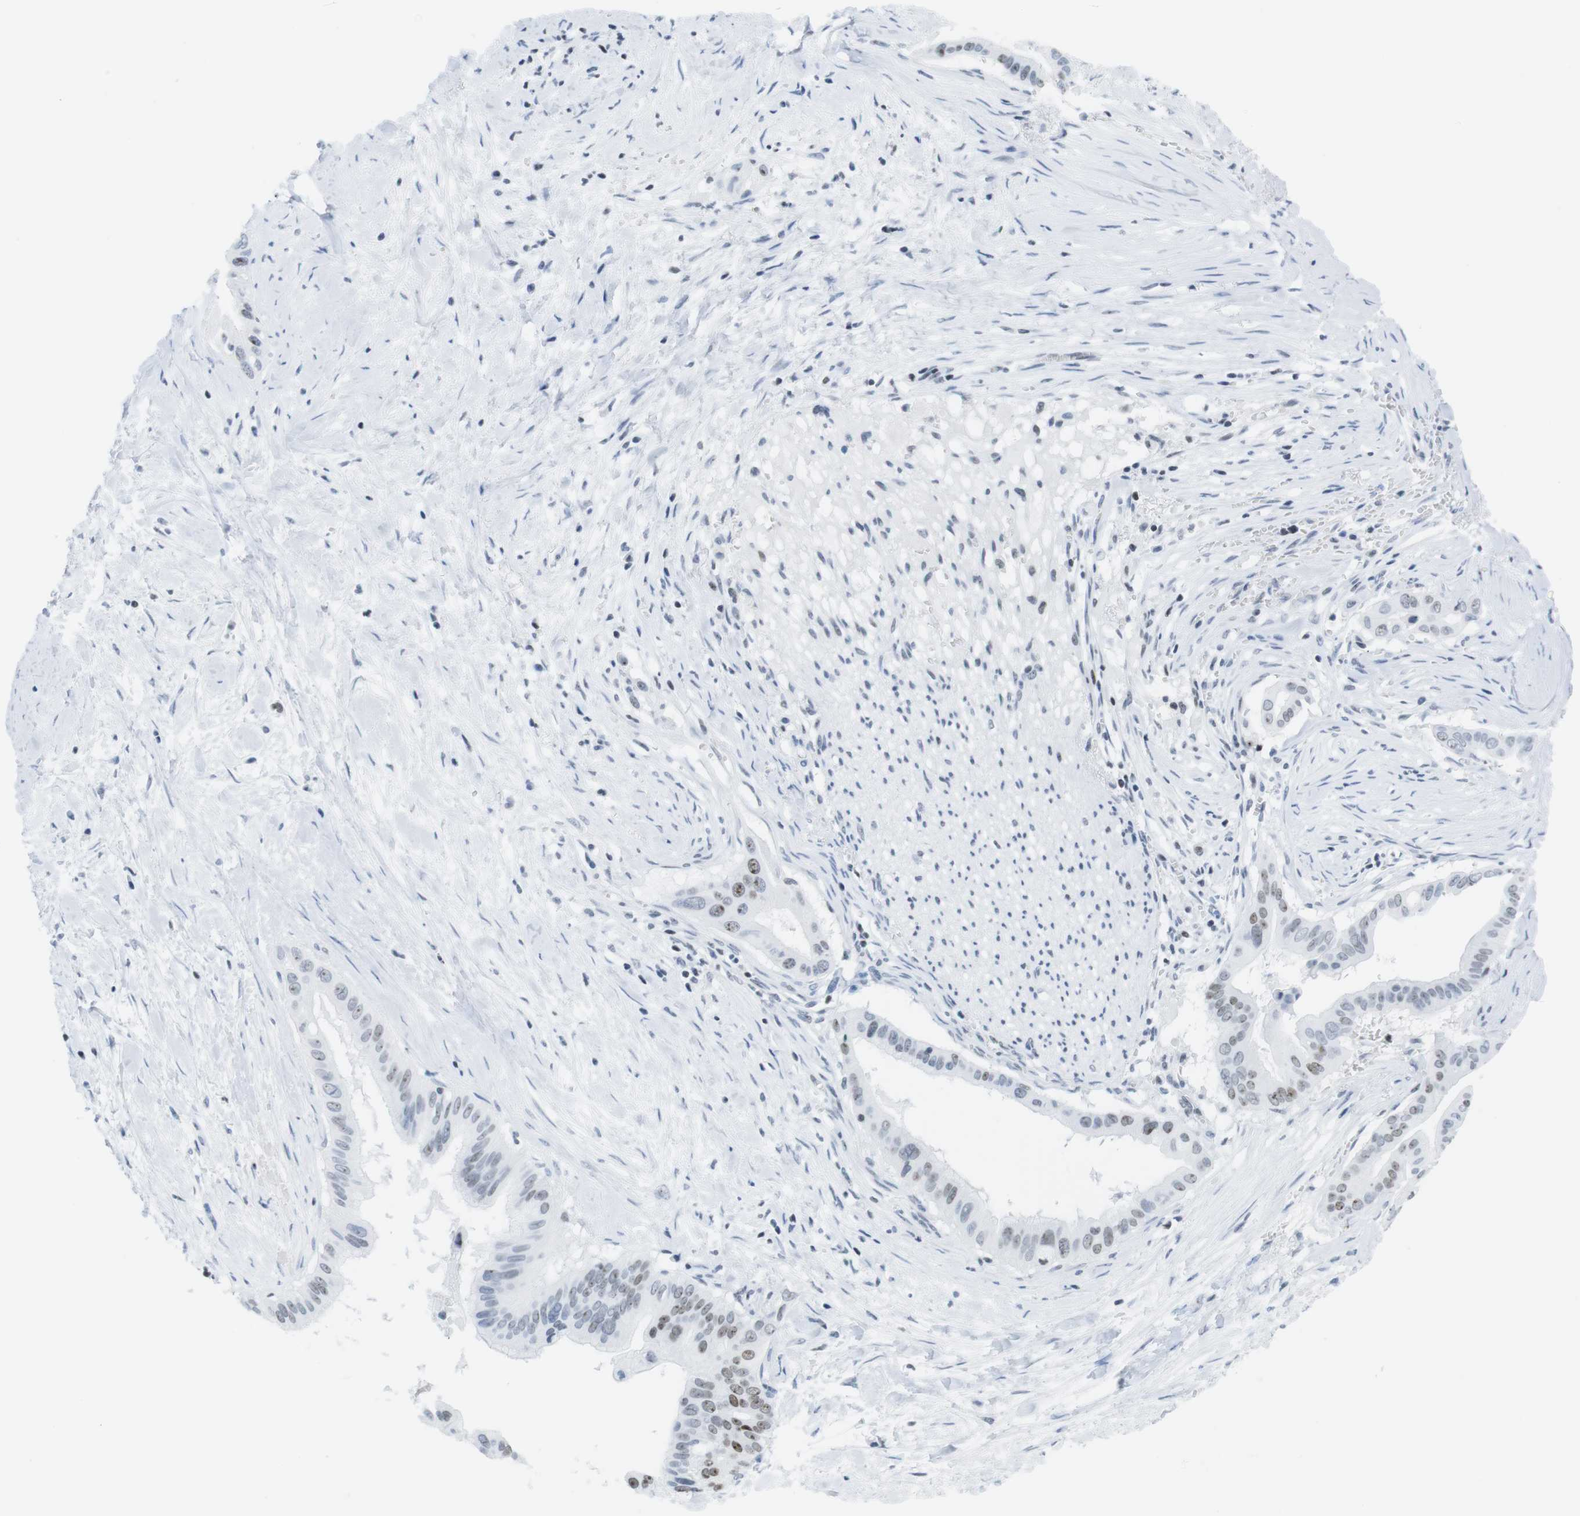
{"staining": {"intensity": "weak", "quantity": "25%-75%", "location": "nuclear"}, "tissue": "pancreatic cancer", "cell_type": "Tumor cells", "image_type": "cancer", "snomed": [{"axis": "morphology", "description": "Adenocarcinoma, NOS"}, {"axis": "topography", "description": "Pancreas"}], "caption": "Approximately 25%-75% of tumor cells in human adenocarcinoma (pancreatic) exhibit weak nuclear protein positivity as visualized by brown immunohistochemical staining.", "gene": "NIFK", "patient": {"sex": "male", "age": 55}}